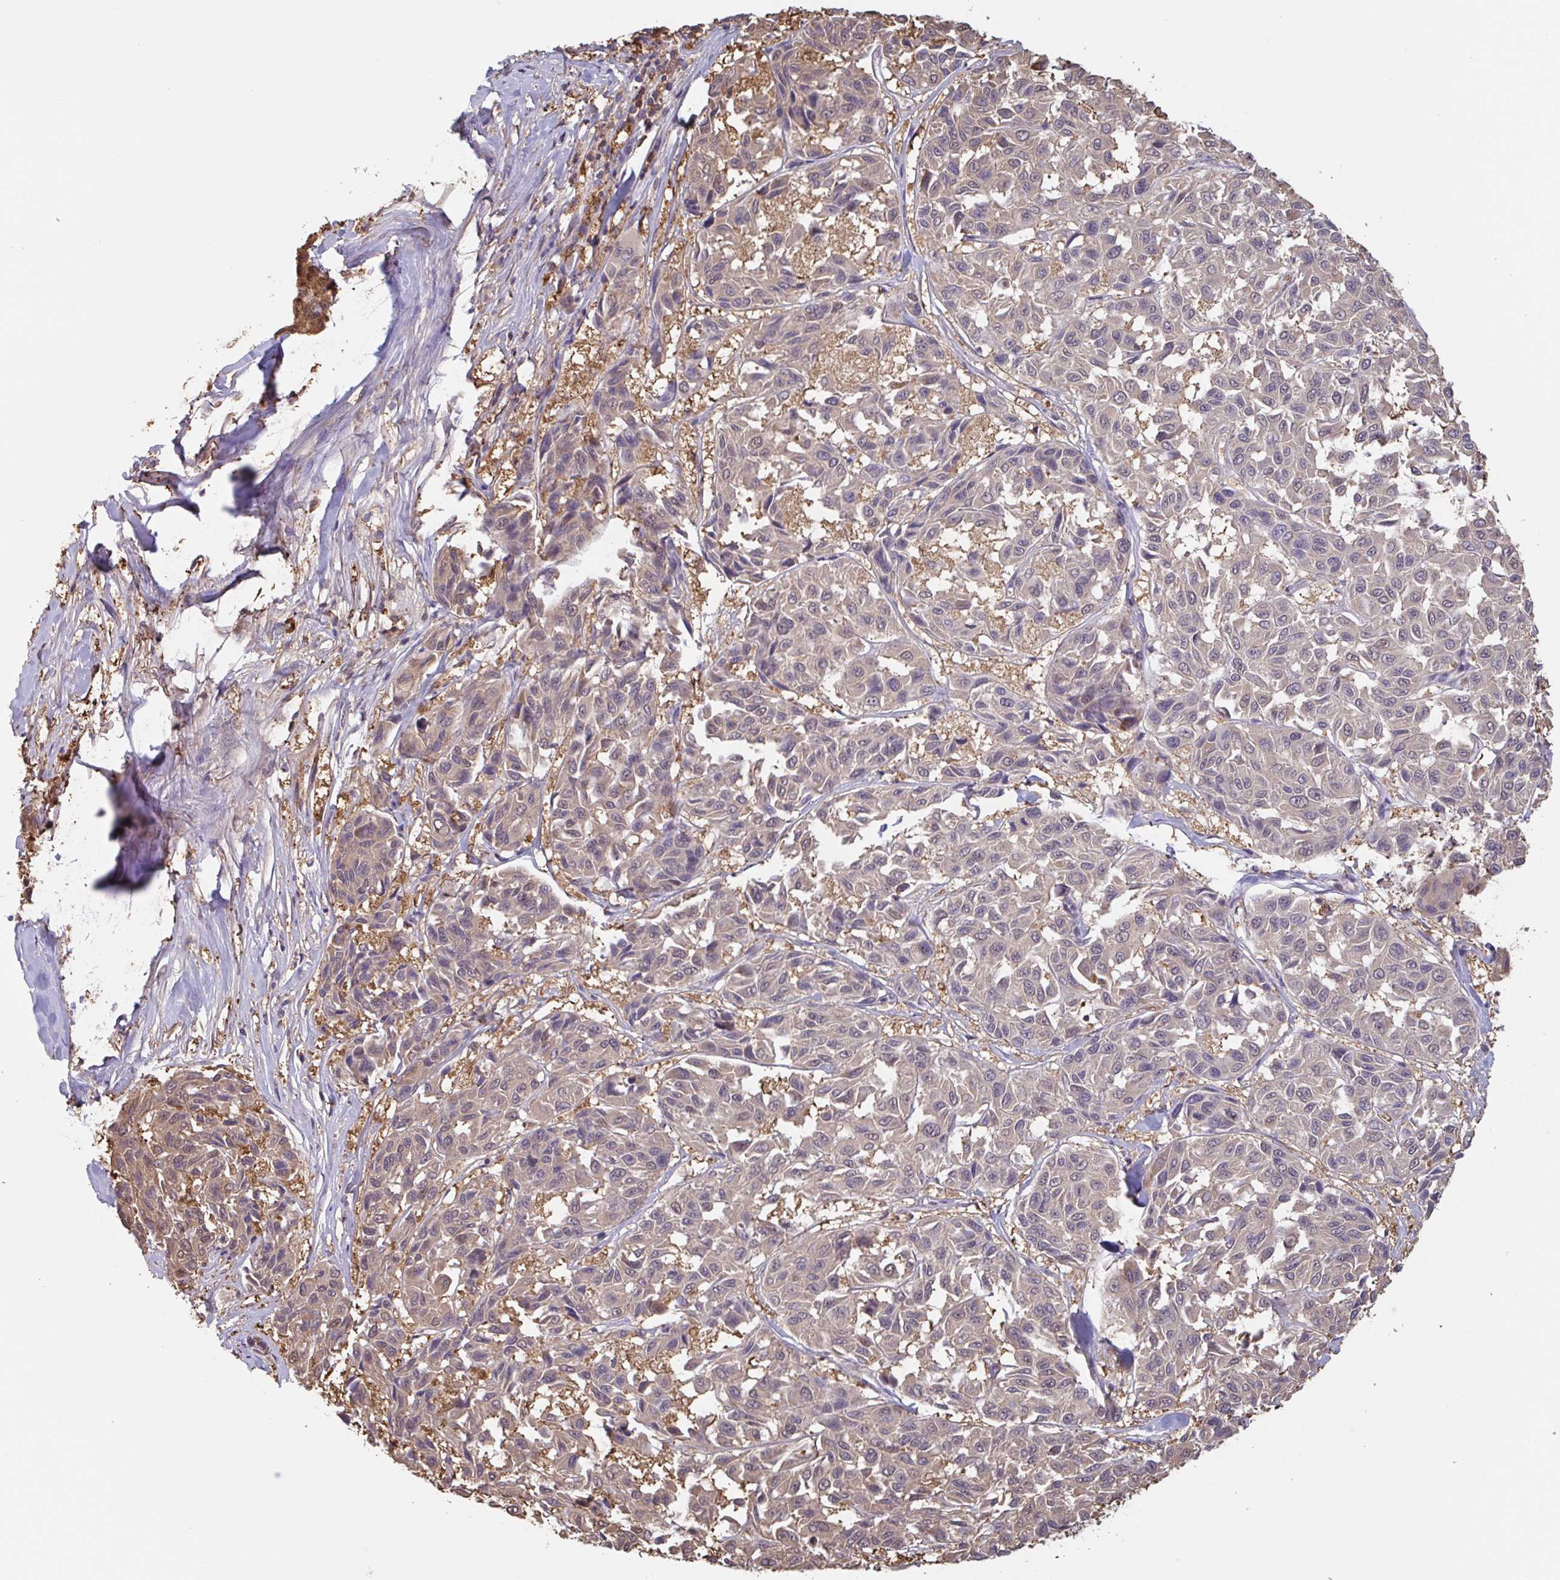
{"staining": {"intensity": "negative", "quantity": "none", "location": "none"}, "tissue": "melanoma", "cell_type": "Tumor cells", "image_type": "cancer", "snomed": [{"axis": "morphology", "description": "Malignant melanoma, NOS"}, {"axis": "topography", "description": "Skin"}], "caption": "High magnification brightfield microscopy of malignant melanoma stained with DAB (3,3'-diaminobenzidine) (brown) and counterstained with hematoxylin (blue): tumor cells show no significant positivity.", "gene": "OTOP2", "patient": {"sex": "female", "age": 66}}